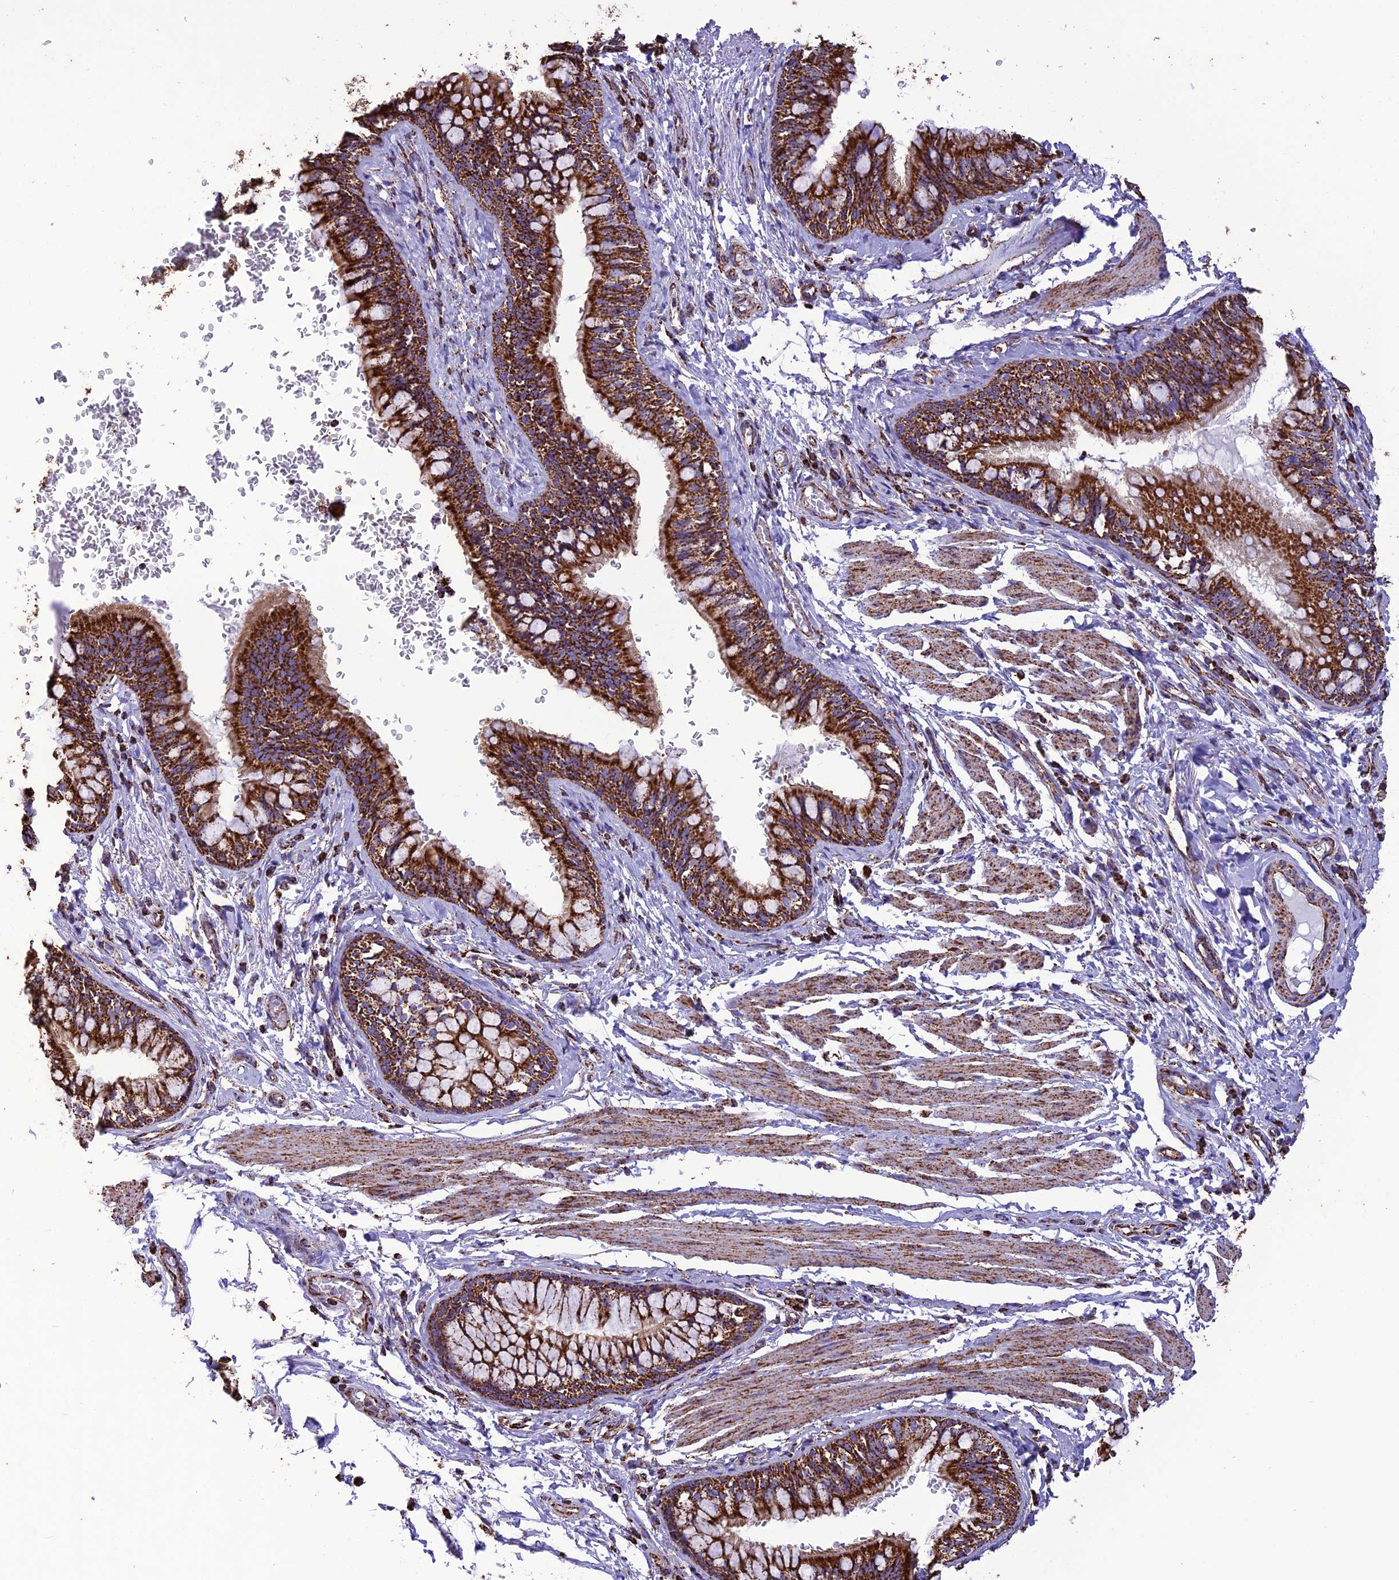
{"staining": {"intensity": "strong", "quantity": ">75%", "location": "cytoplasmic/membranous"}, "tissue": "bronchus", "cell_type": "Respiratory epithelial cells", "image_type": "normal", "snomed": [{"axis": "morphology", "description": "Normal tissue, NOS"}, {"axis": "topography", "description": "Cartilage tissue"}, {"axis": "topography", "description": "Bronchus"}], "caption": "A high amount of strong cytoplasmic/membranous positivity is present in about >75% of respiratory epithelial cells in benign bronchus. (brown staining indicates protein expression, while blue staining denotes nuclei).", "gene": "NDUFAF1", "patient": {"sex": "female", "age": 36}}